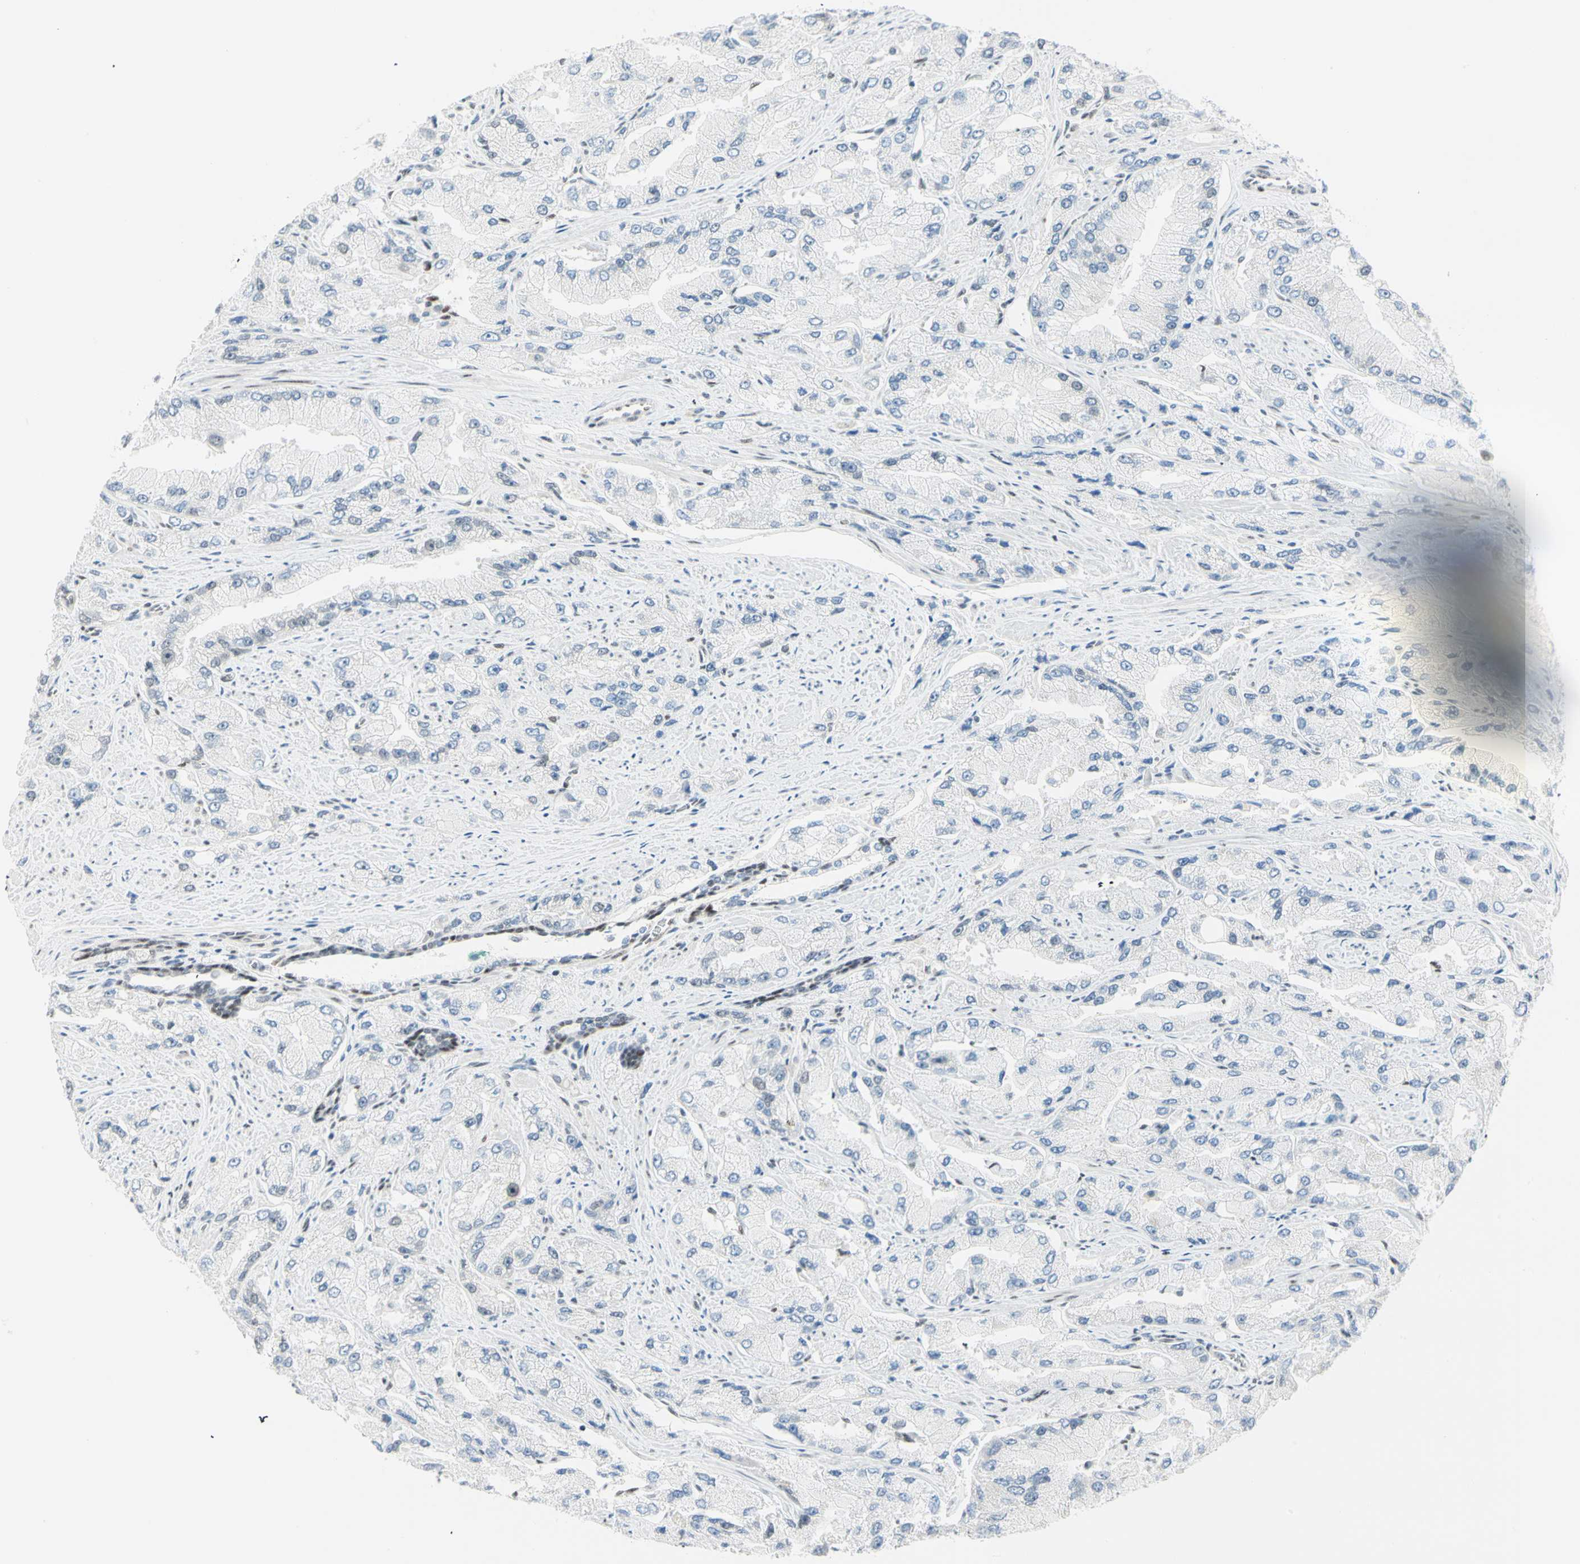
{"staining": {"intensity": "negative", "quantity": "none", "location": "none"}, "tissue": "prostate cancer", "cell_type": "Tumor cells", "image_type": "cancer", "snomed": [{"axis": "morphology", "description": "Adenocarcinoma, High grade"}, {"axis": "topography", "description": "Prostate"}], "caption": "The micrograph shows no staining of tumor cells in high-grade adenocarcinoma (prostate).", "gene": "PKNOX1", "patient": {"sex": "male", "age": 58}}